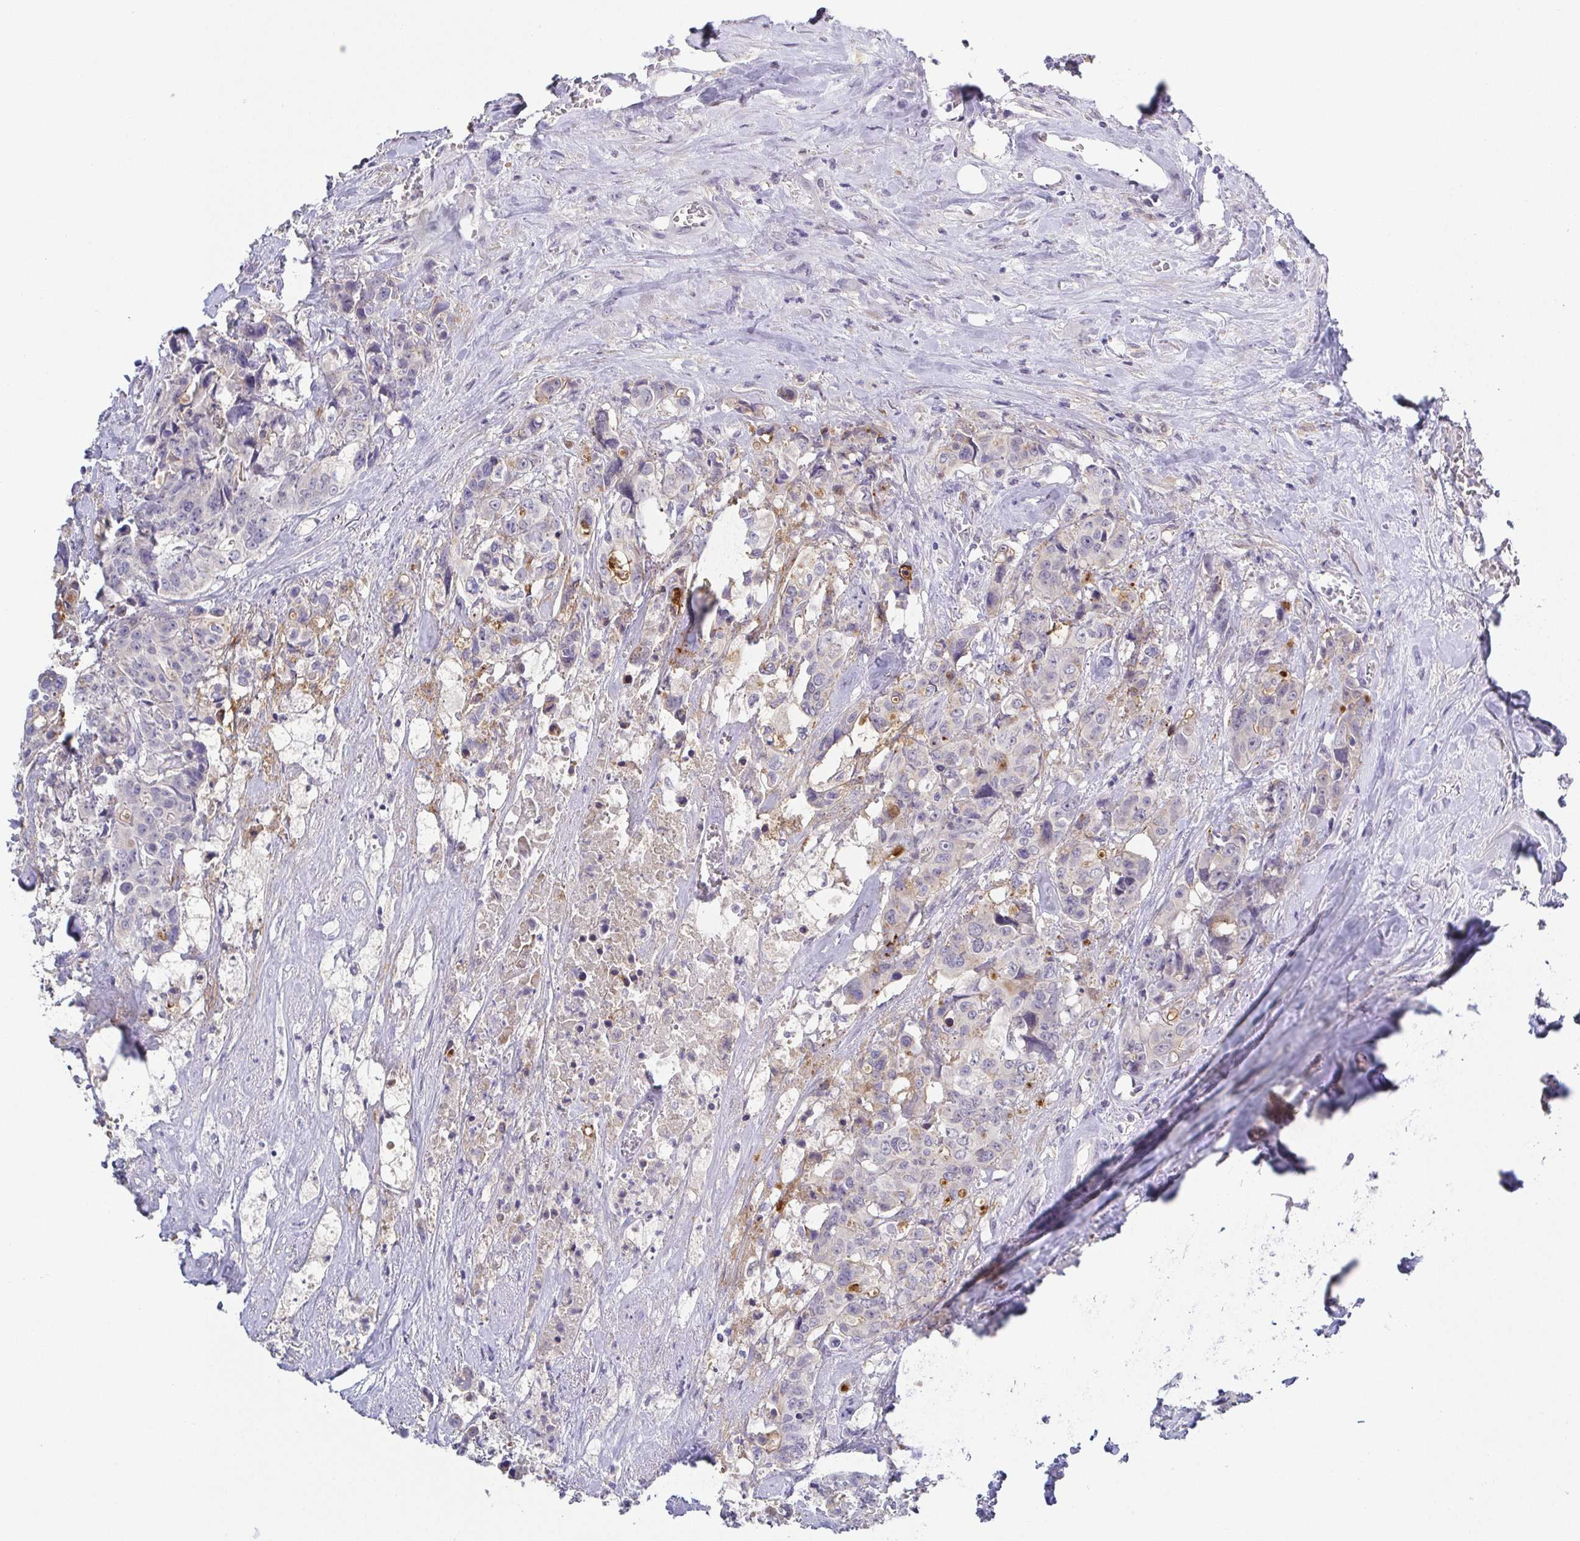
{"staining": {"intensity": "negative", "quantity": "none", "location": "none"}, "tissue": "colorectal cancer", "cell_type": "Tumor cells", "image_type": "cancer", "snomed": [{"axis": "morphology", "description": "Adenocarcinoma, NOS"}, {"axis": "topography", "description": "Rectum"}], "caption": "This is a histopathology image of immunohistochemistry (IHC) staining of colorectal adenocarcinoma, which shows no expression in tumor cells.", "gene": "RNASE7", "patient": {"sex": "female", "age": 62}}